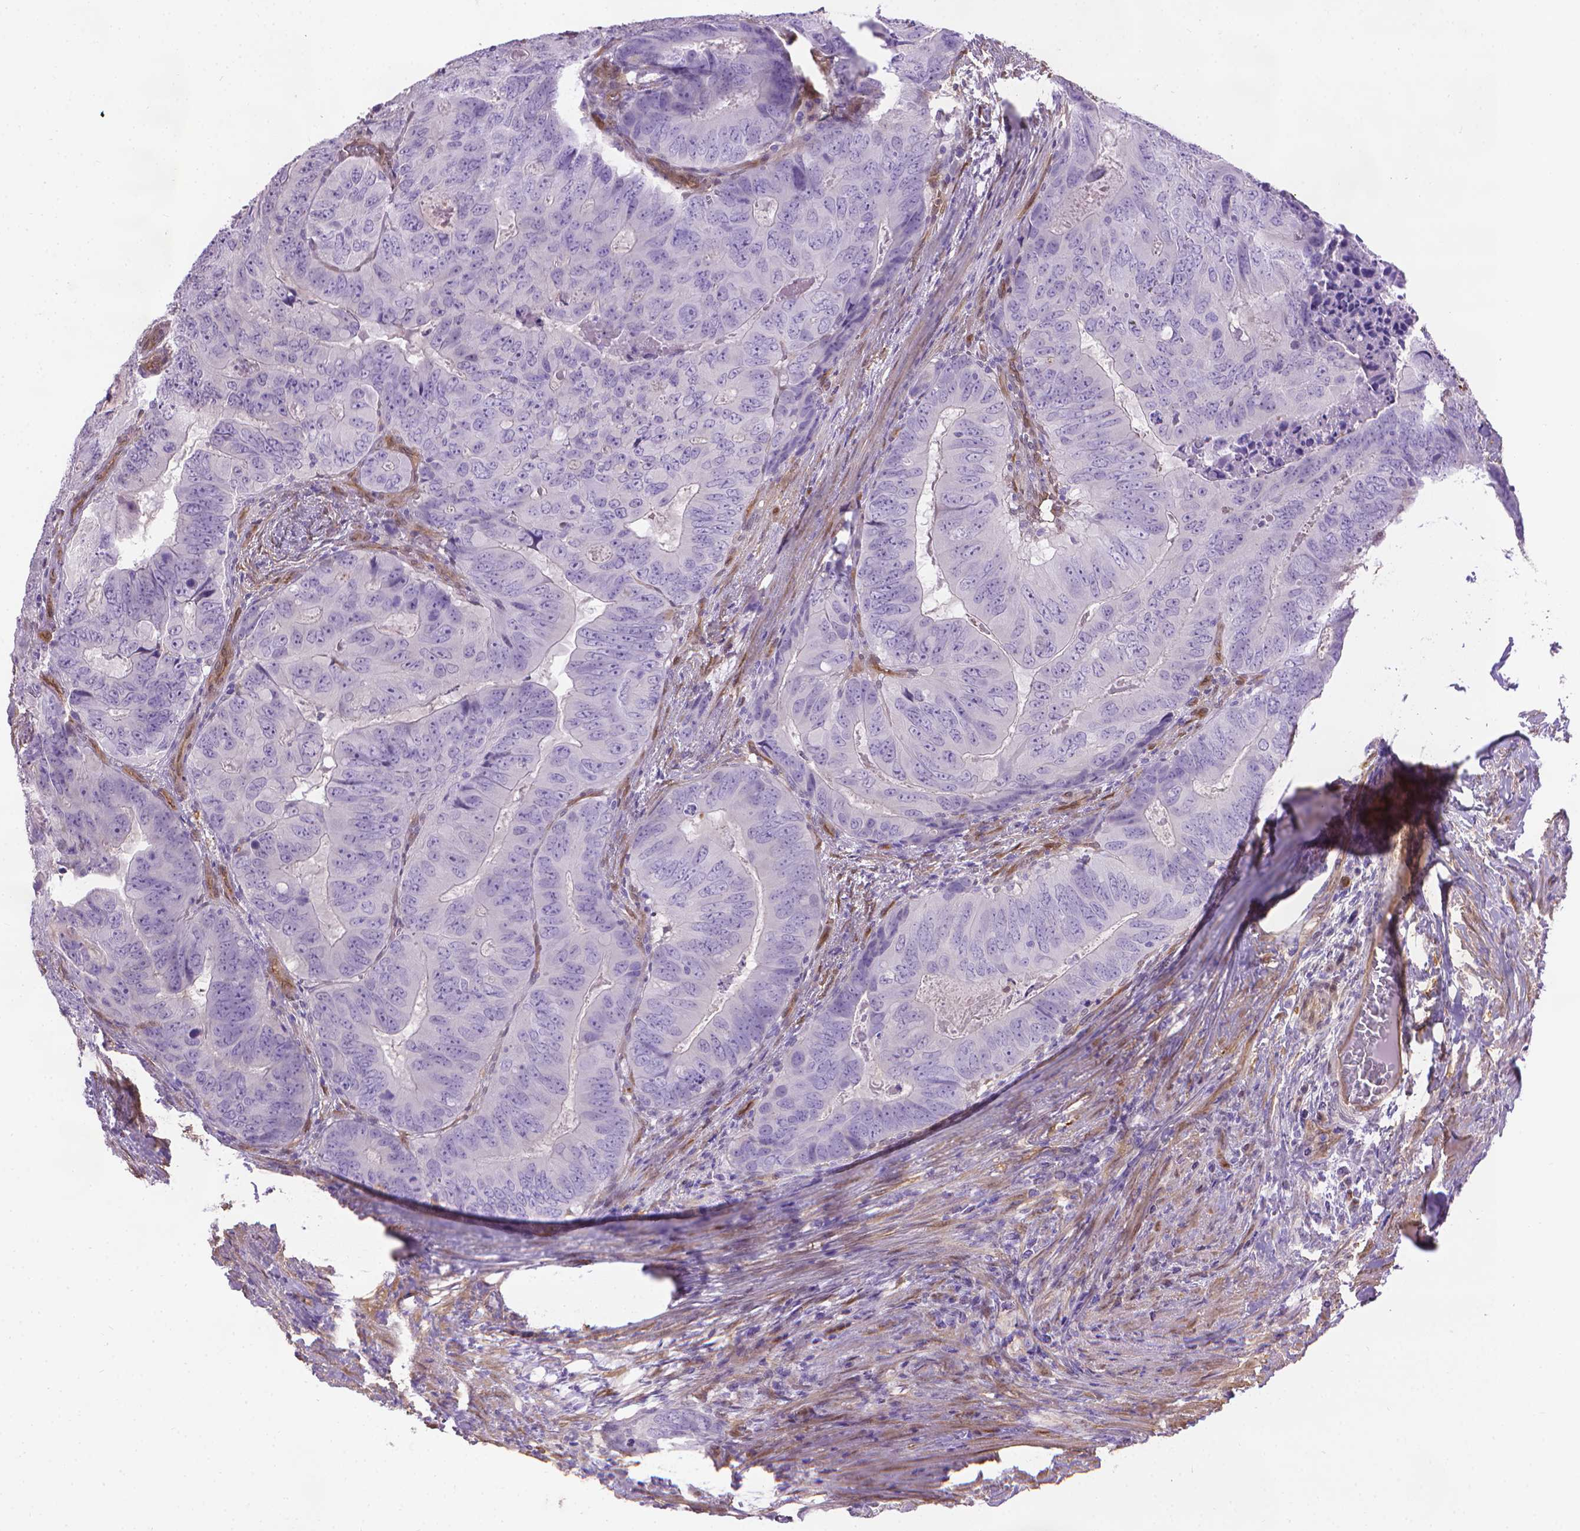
{"staining": {"intensity": "negative", "quantity": "none", "location": "none"}, "tissue": "colorectal cancer", "cell_type": "Tumor cells", "image_type": "cancer", "snomed": [{"axis": "morphology", "description": "Adenocarcinoma, NOS"}, {"axis": "topography", "description": "Colon"}], "caption": "Tumor cells show no significant protein expression in colorectal cancer (adenocarcinoma).", "gene": "CLIC4", "patient": {"sex": "male", "age": 79}}